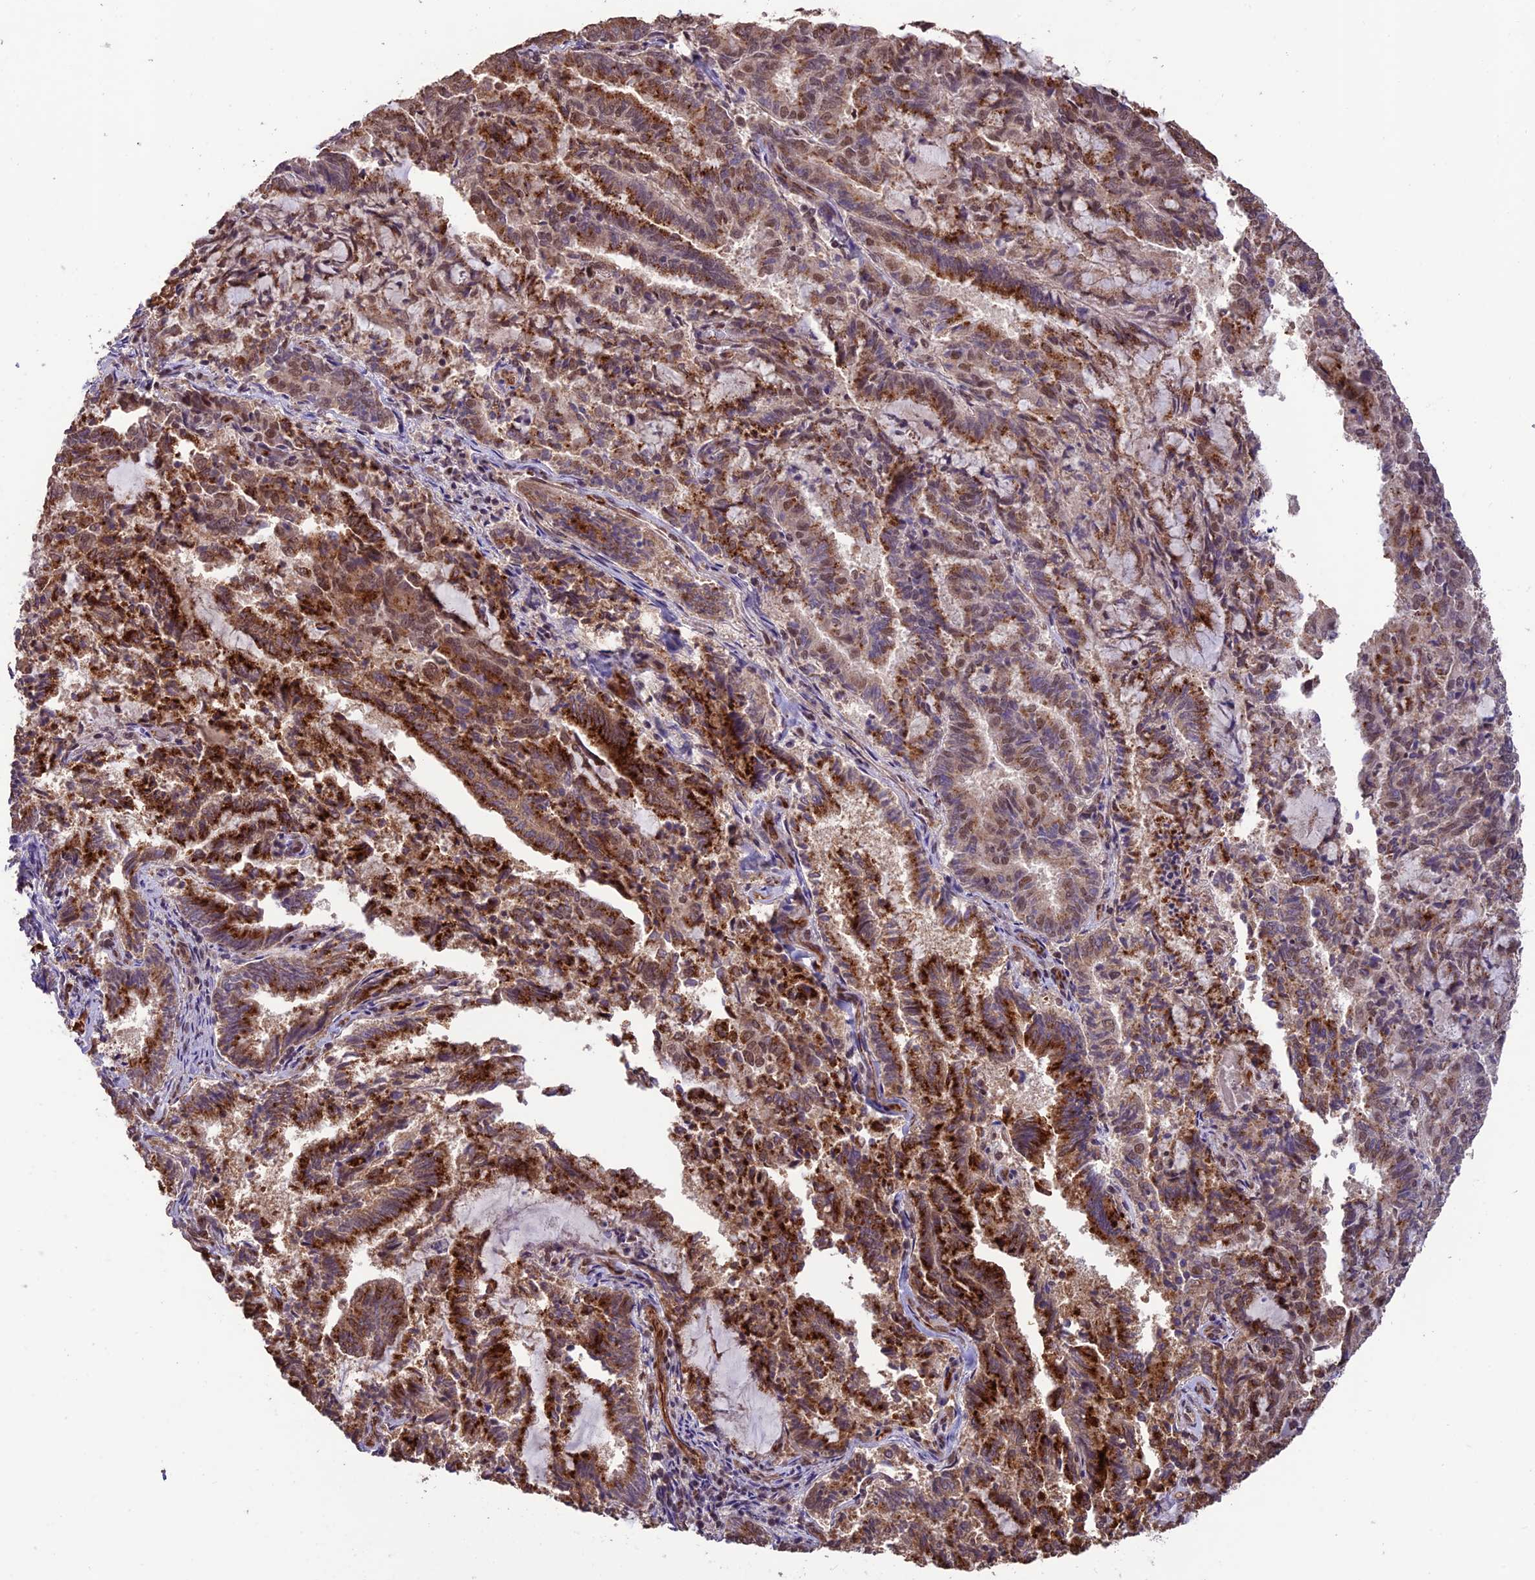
{"staining": {"intensity": "strong", "quantity": "25%-75%", "location": "cytoplasmic/membranous,nuclear"}, "tissue": "endometrial cancer", "cell_type": "Tumor cells", "image_type": "cancer", "snomed": [{"axis": "morphology", "description": "Adenocarcinoma, NOS"}, {"axis": "topography", "description": "Endometrium"}], "caption": "Protein expression analysis of endometrial adenocarcinoma demonstrates strong cytoplasmic/membranous and nuclear positivity in about 25%-75% of tumor cells.", "gene": "CABIN1", "patient": {"sex": "female", "age": 80}}